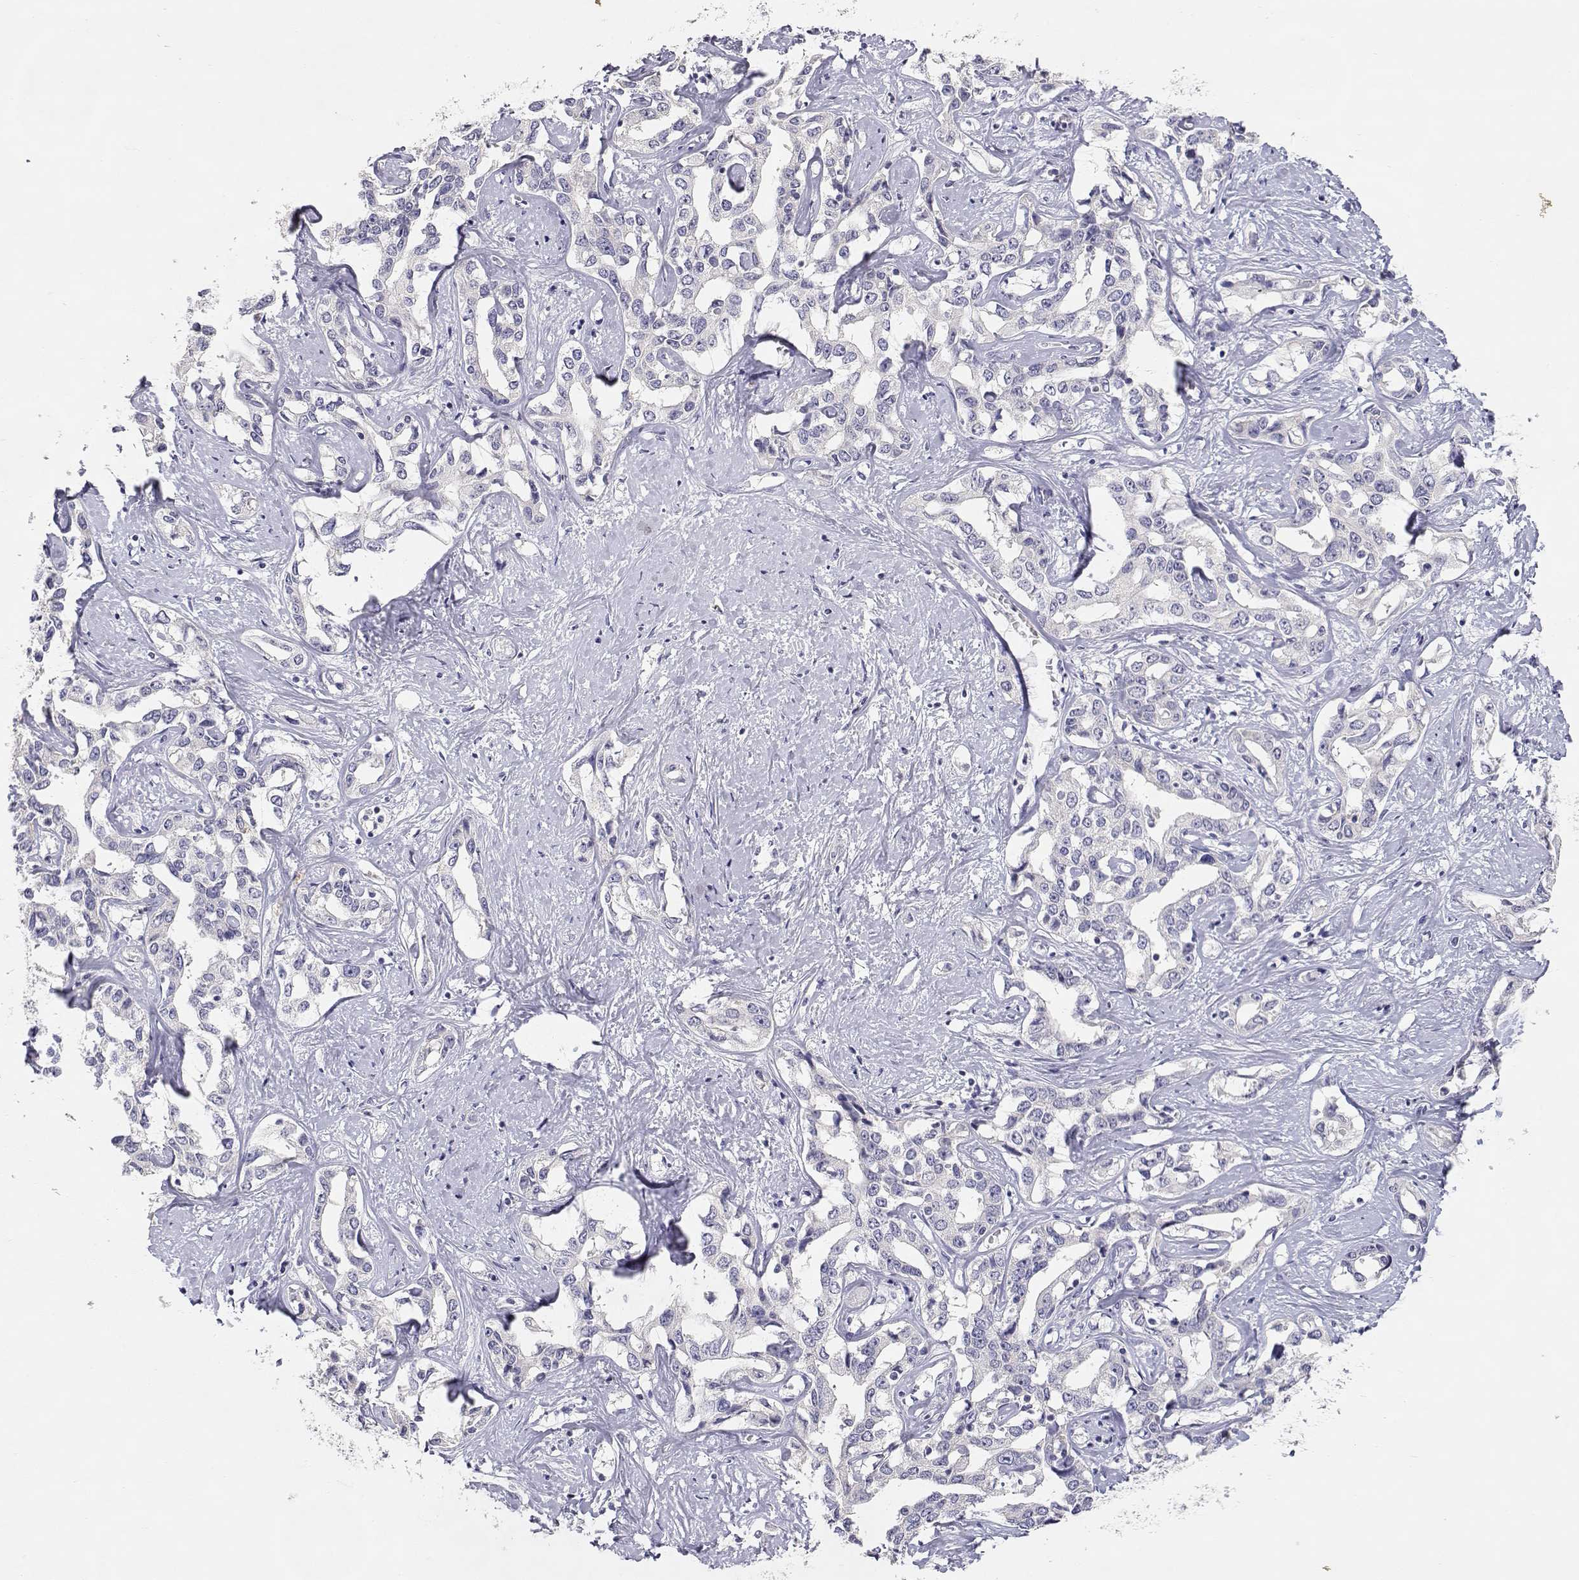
{"staining": {"intensity": "negative", "quantity": "none", "location": "none"}, "tissue": "liver cancer", "cell_type": "Tumor cells", "image_type": "cancer", "snomed": [{"axis": "morphology", "description": "Cholangiocarcinoma"}, {"axis": "topography", "description": "Liver"}], "caption": "Tumor cells are negative for protein expression in human cholangiocarcinoma (liver).", "gene": "ADA", "patient": {"sex": "male", "age": 59}}